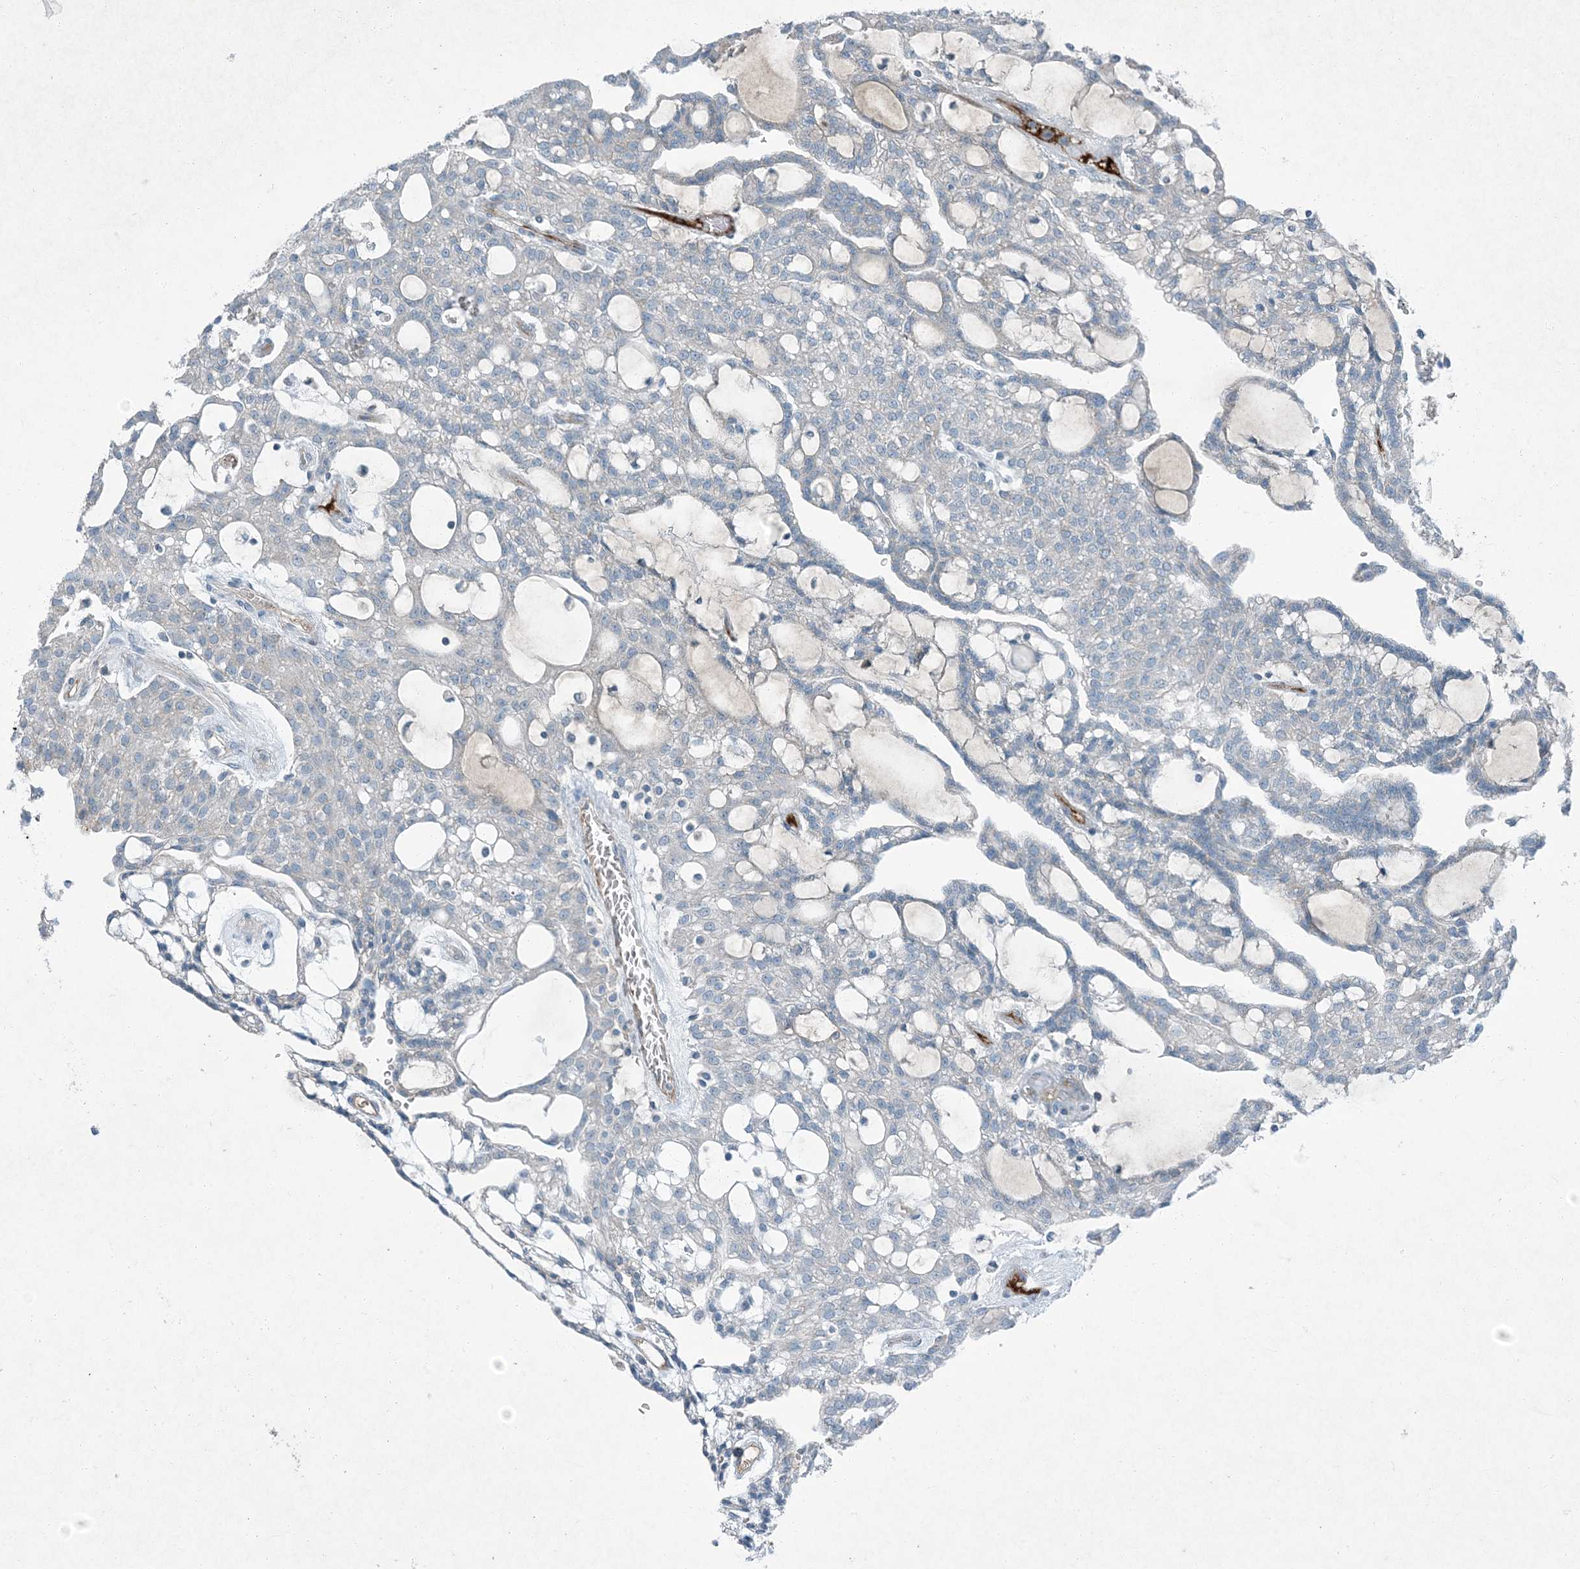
{"staining": {"intensity": "negative", "quantity": "none", "location": "none"}, "tissue": "renal cancer", "cell_type": "Tumor cells", "image_type": "cancer", "snomed": [{"axis": "morphology", "description": "Adenocarcinoma, NOS"}, {"axis": "topography", "description": "Kidney"}], "caption": "Immunohistochemistry (IHC) image of renal cancer (adenocarcinoma) stained for a protein (brown), which shows no staining in tumor cells.", "gene": "APOM", "patient": {"sex": "male", "age": 63}}